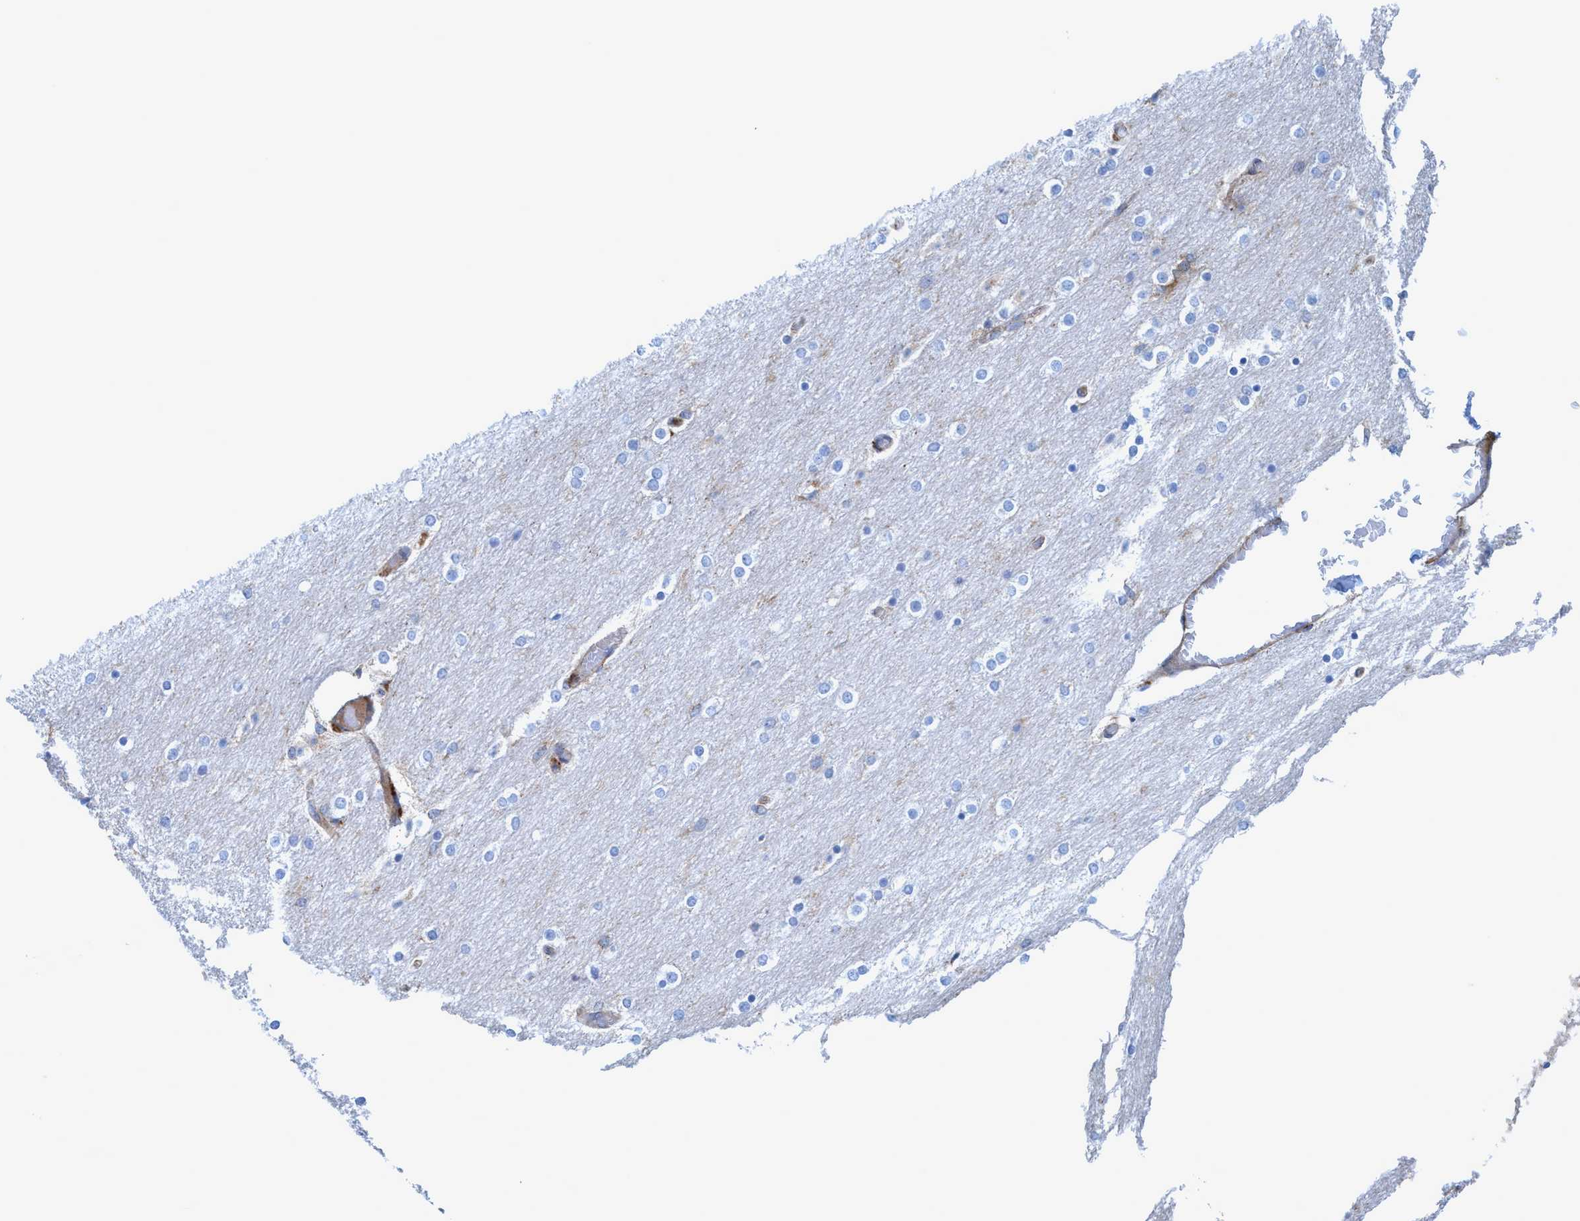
{"staining": {"intensity": "moderate", "quantity": "25%-75%", "location": "cytoplasmic/membranous"}, "tissue": "cerebellum", "cell_type": "Cells in granular layer", "image_type": "normal", "snomed": [{"axis": "morphology", "description": "Normal tissue, NOS"}, {"axis": "topography", "description": "Cerebellum"}], "caption": "A brown stain shows moderate cytoplasmic/membranous expression of a protein in cells in granular layer of unremarkable cerebellum.", "gene": "TRIM65", "patient": {"sex": "female", "age": 54}}